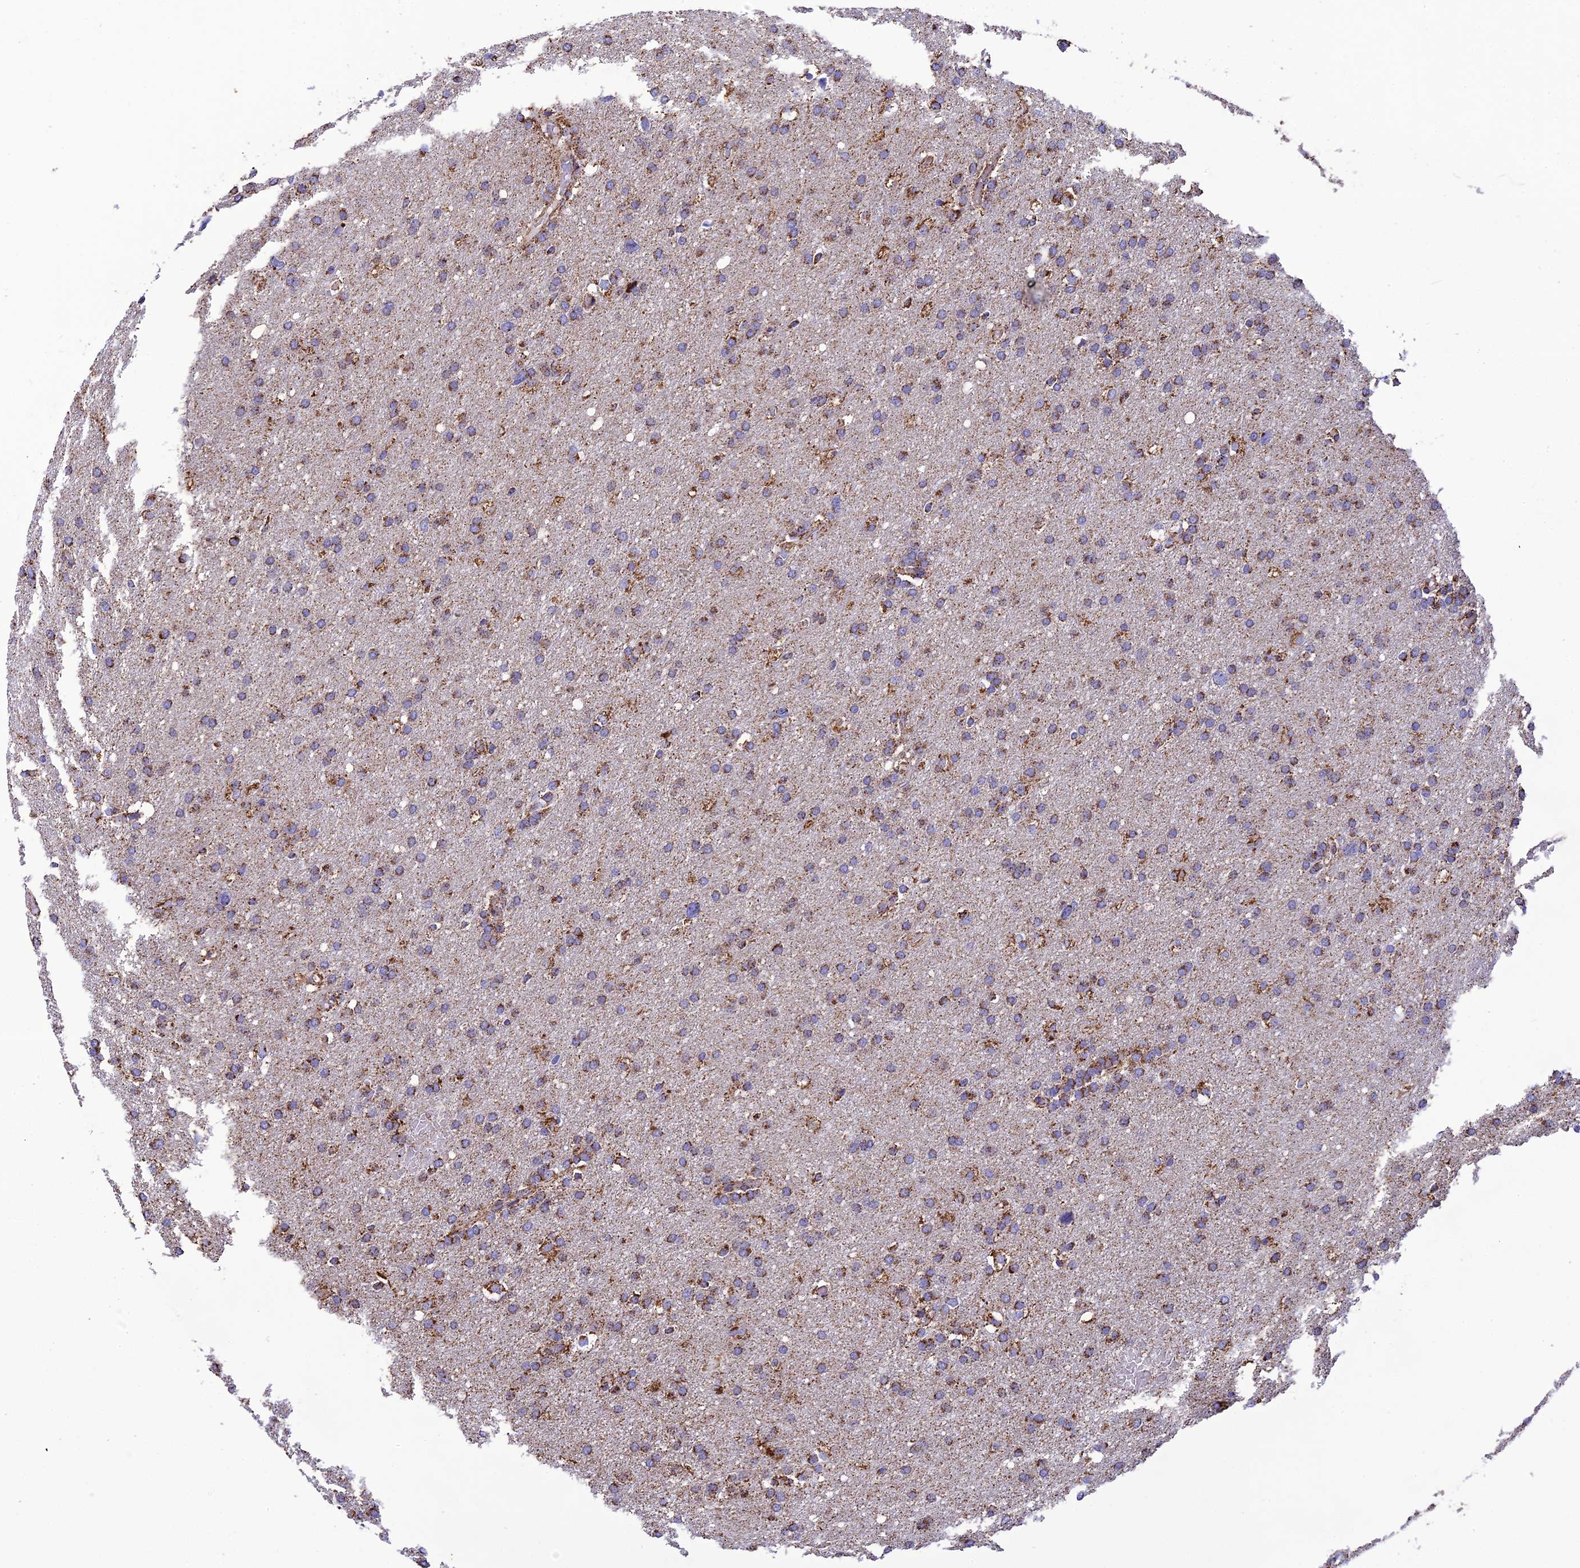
{"staining": {"intensity": "moderate", "quantity": "25%-75%", "location": "cytoplasmic/membranous"}, "tissue": "glioma", "cell_type": "Tumor cells", "image_type": "cancer", "snomed": [{"axis": "morphology", "description": "Glioma, malignant, High grade"}, {"axis": "topography", "description": "Cerebral cortex"}], "caption": "A high-resolution micrograph shows immunohistochemistry (IHC) staining of glioma, which shows moderate cytoplasmic/membranous staining in approximately 25%-75% of tumor cells.", "gene": "KCNG1", "patient": {"sex": "female", "age": 36}}